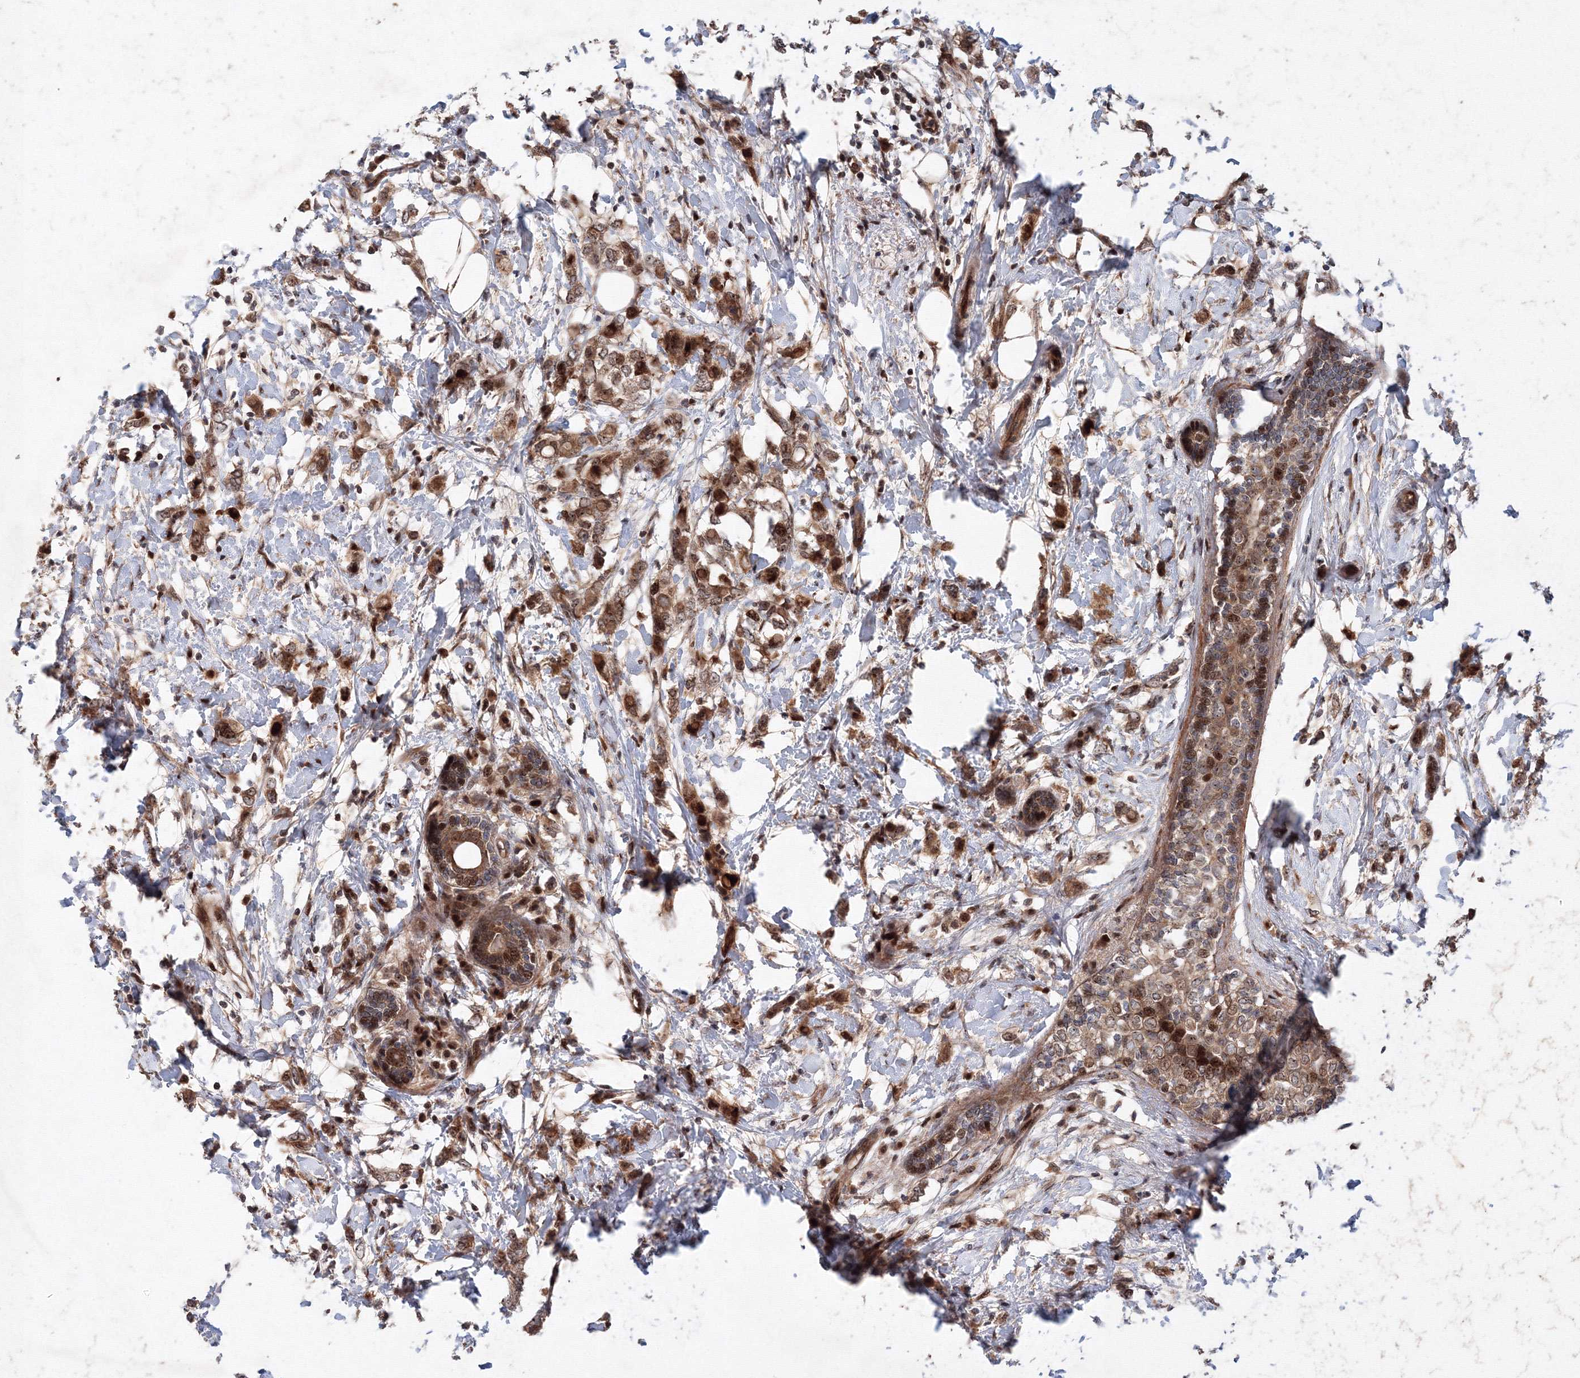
{"staining": {"intensity": "moderate", "quantity": ">75%", "location": "cytoplasmic/membranous,nuclear"}, "tissue": "breast cancer", "cell_type": "Tumor cells", "image_type": "cancer", "snomed": [{"axis": "morphology", "description": "Normal tissue, NOS"}, {"axis": "morphology", "description": "Lobular carcinoma"}, {"axis": "topography", "description": "Breast"}], "caption": "There is medium levels of moderate cytoplasmic/membranous and nuclear expression in tumor cells of breast cancer, as demonstrated by immunohistochemical staining (brown color).", "gene": "ANKAR", "patient": {"sex": "female", "age": 47}}